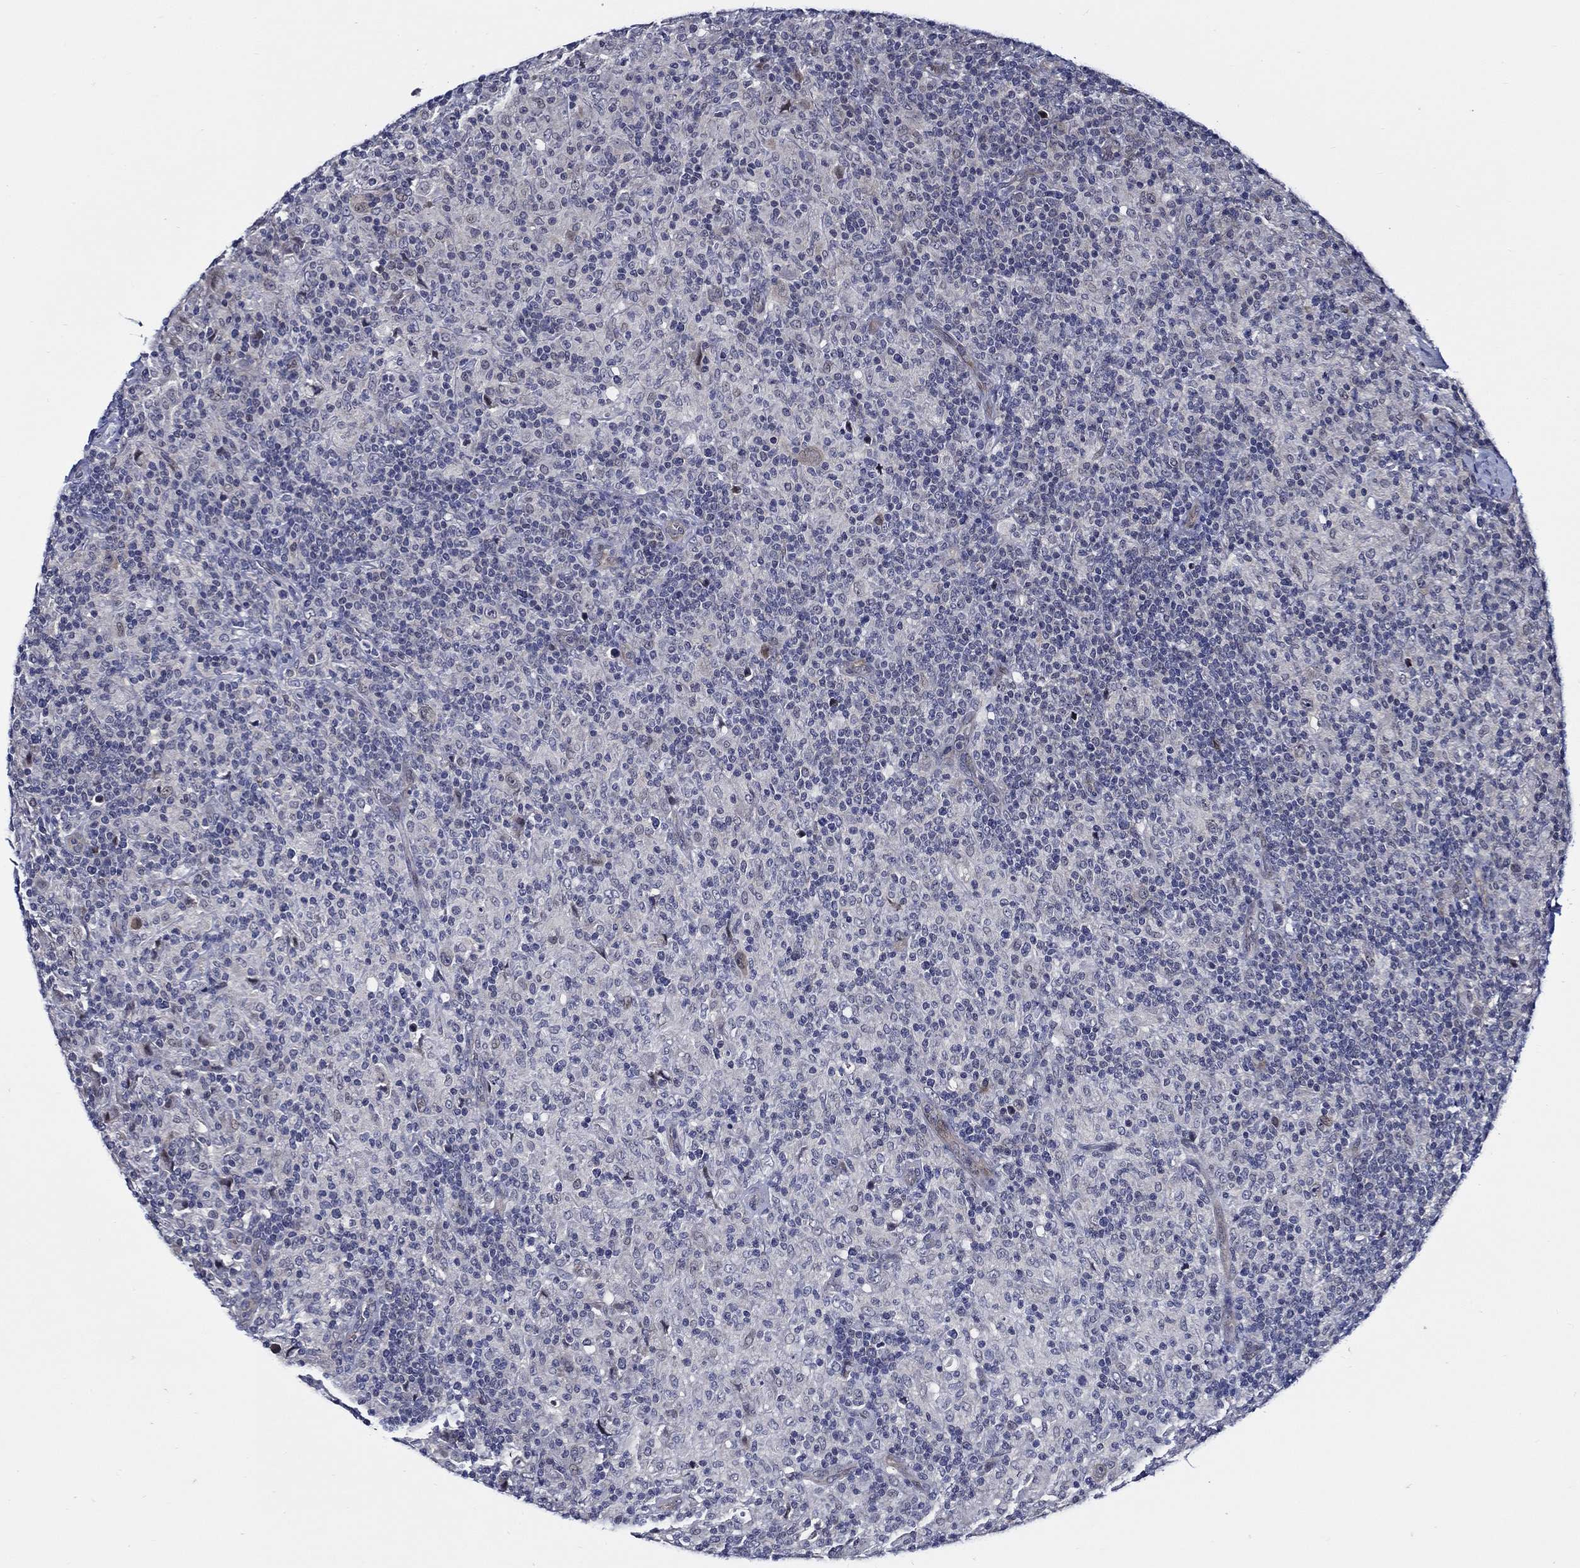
{"staining": {"intensity": "negative", "quantity": "none", "location": "none"}, "tissue": "lymphoma", "cell_type": "Tumor cells", "image_type": "cancer", "snomed": [{"axis": "morphology", "description": "Hodgkin's disease, NOS"}, {"axis": "topography", "description": "Lymph node"}], "caption": "This is an immunohistochemistry micrograph of human Hodgkin's disease. There is no positivity in tumor cells.", "gene": "C8orf48", "patient": {"sex": "male", "age": 70}}